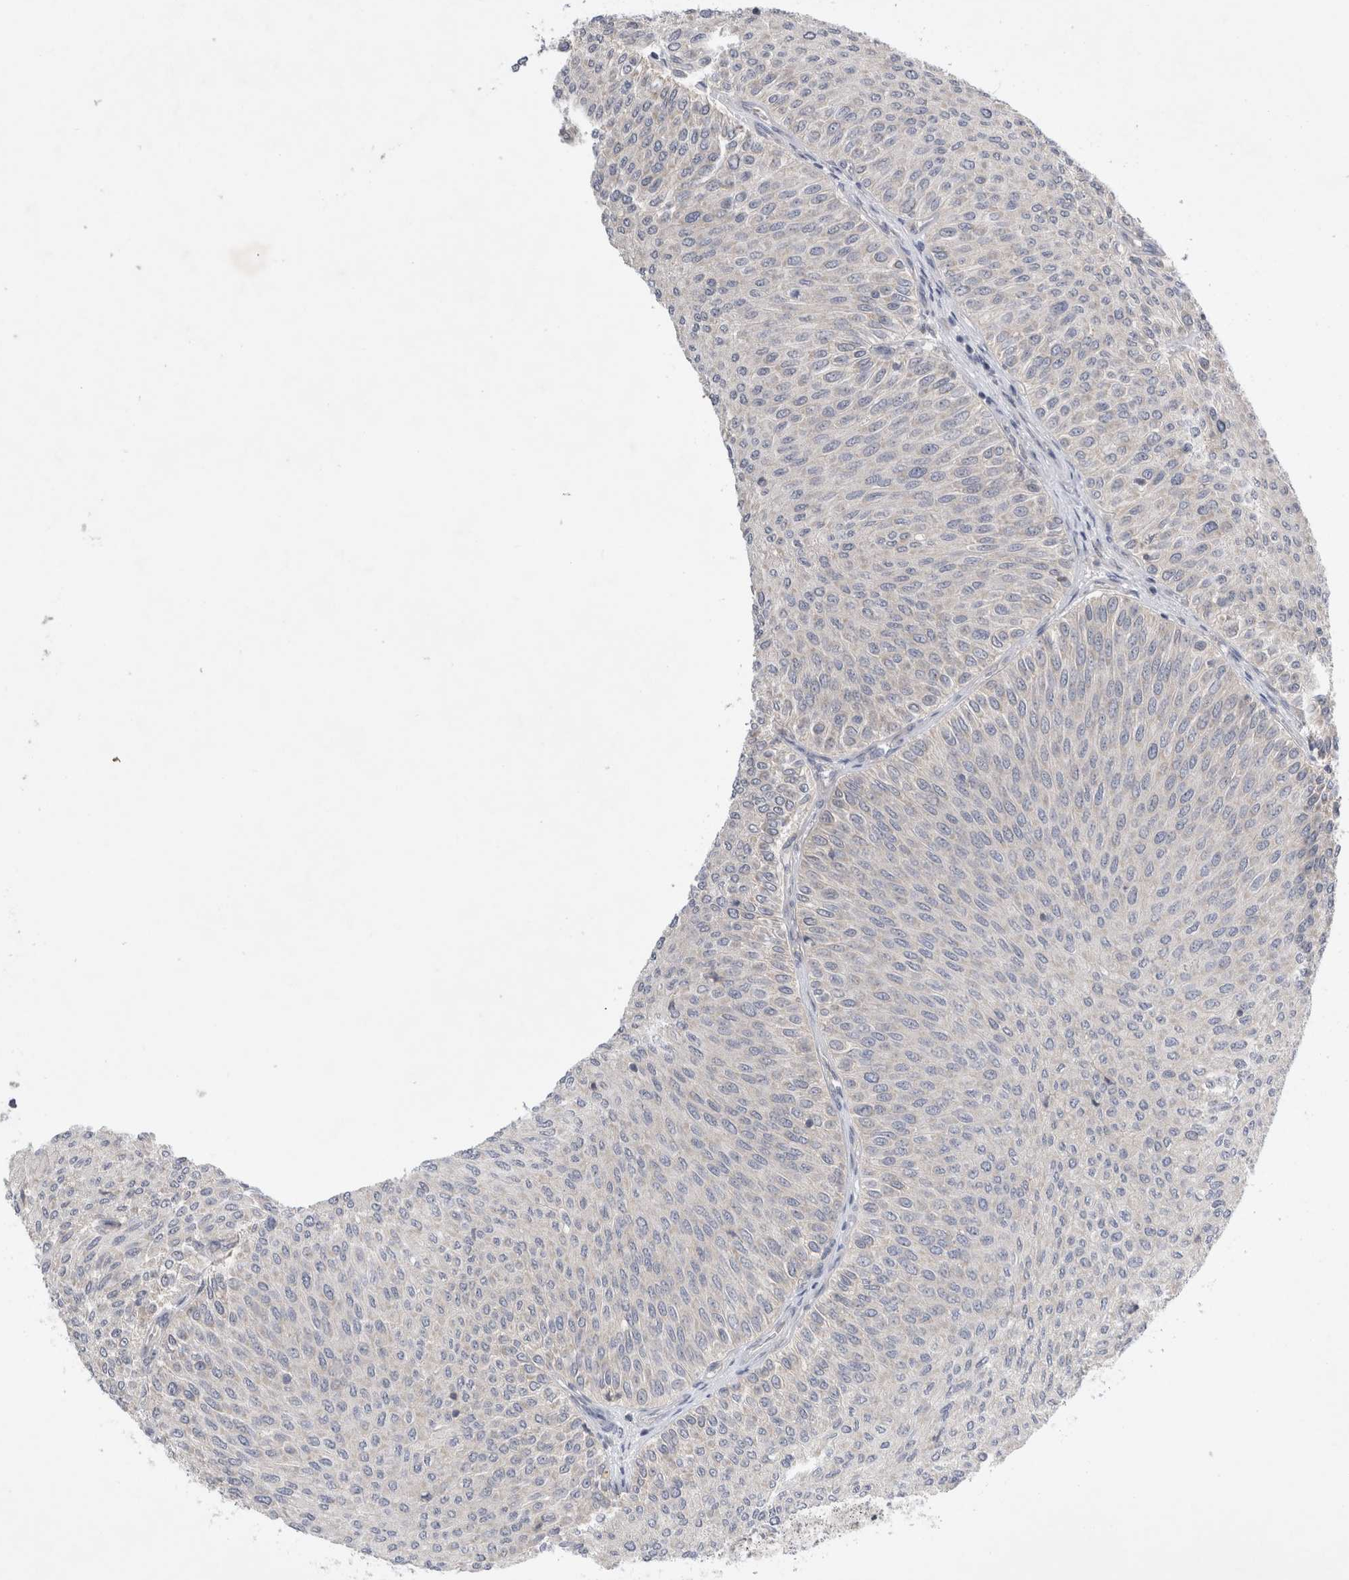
{"staining": {"intensity": "negative", "quantity": "none", "location": "none"}, "tissue": "urothelial cancer", "cell_type": "Tumor cells", "image_type": "cancer", "snomed": [{"axis": "morphology", "description": "Urothelial carcinoma, Low grade"}, {"axis": "topography", "description": "Urinary bladder"}], "caption": "High magnification brightfield microscopy of urothelial carcinoma (low-grade) stained with DAB (3,3'-diaminobenzidine) (brown) and counterstained with hematoxylin (blue): tumor cells show no significant expression.", "gene": "NEDD4L", "patient": {"sex": "male", "age": 78}}